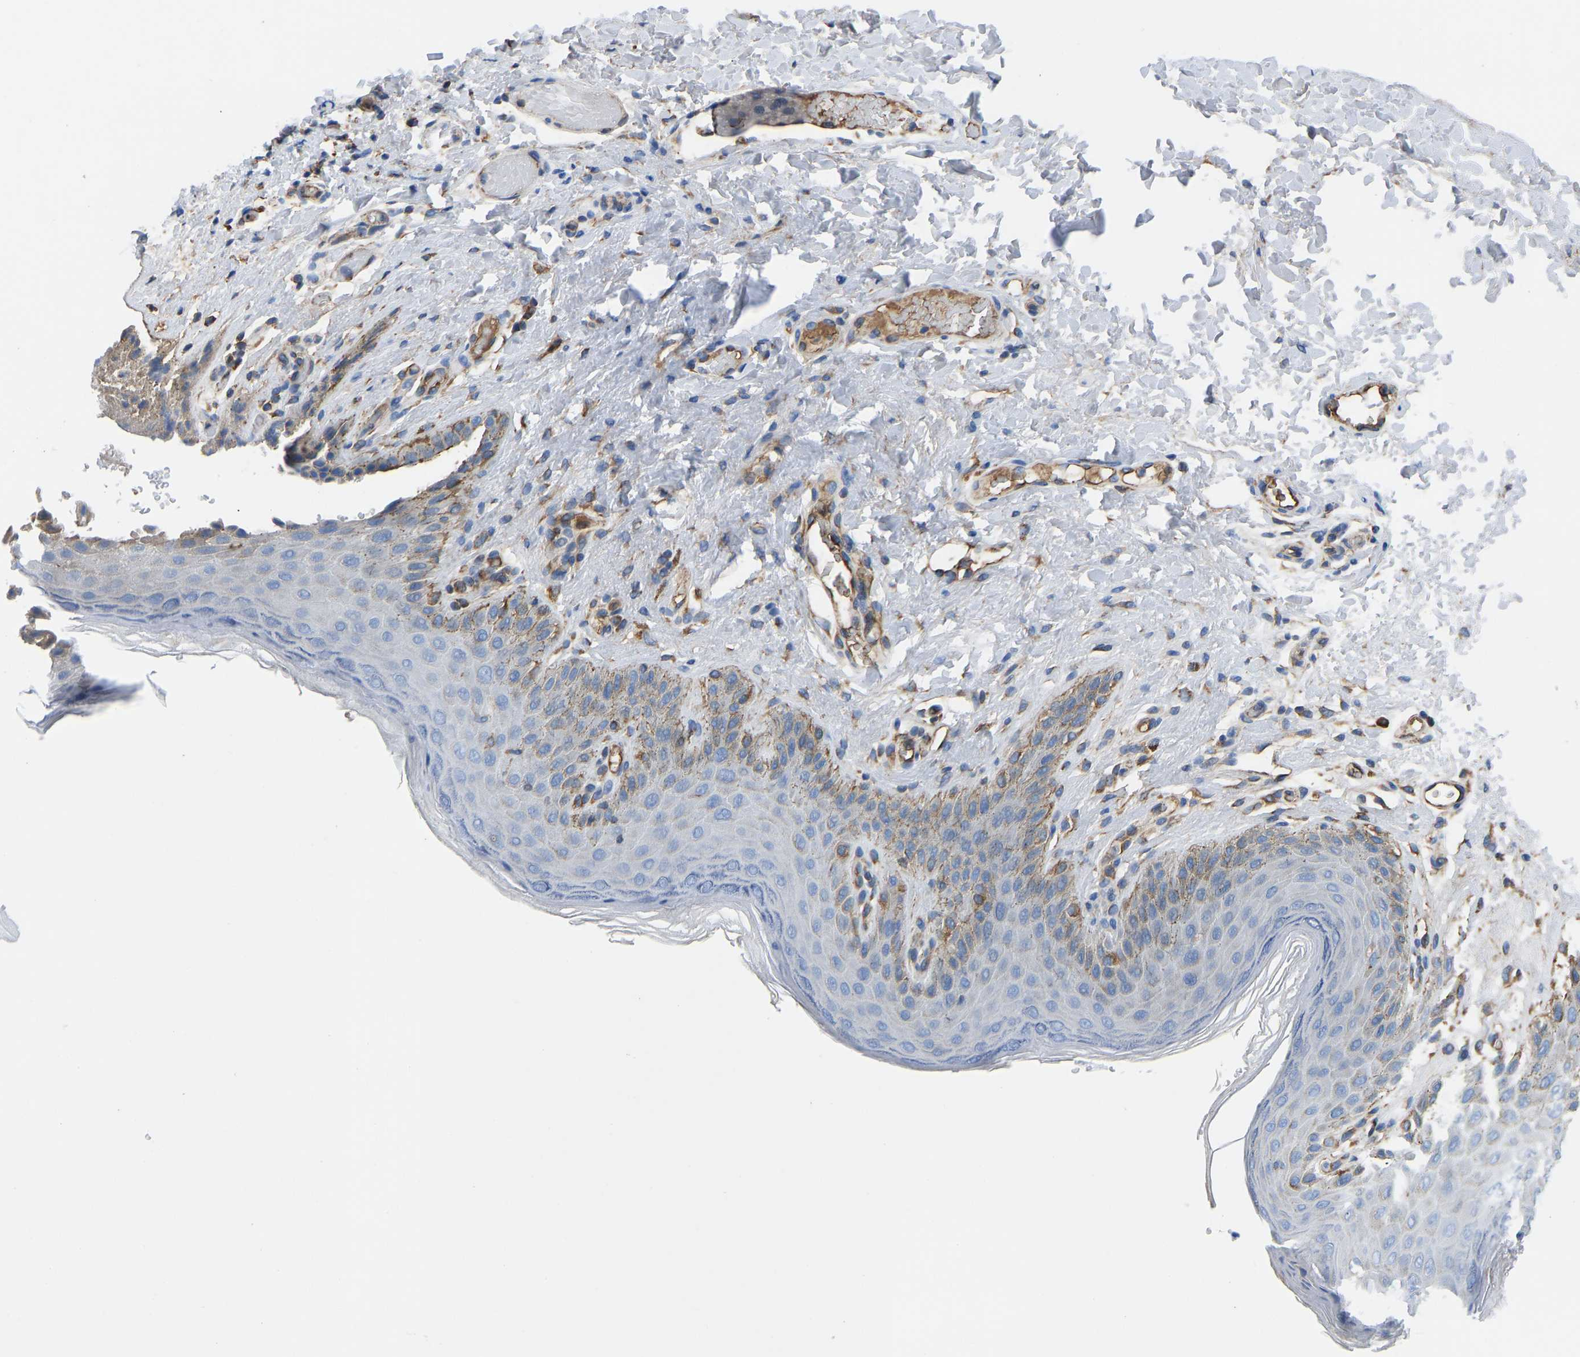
{"staining": {"intensity": "moderate", "quantity": "<25%", "location": "cytoplasmic/membranous"}, "tissue": "skin", "cell_type": "Epidermal cells", "image_type": "normal", "snomed": [{"axis": "morphology", "description": "Normal tissue, NOS"}, {"axis": "topography", "description": "Anal"}], "caption": "Approximately <25% of epidermal cells in normal skin exhibit moderate cytoplasmic/membranous protein staining as visualized by brown immunohistochemical staining.", "gene": "HSPG2", "patient": {"sex": "male", "age": 44}}